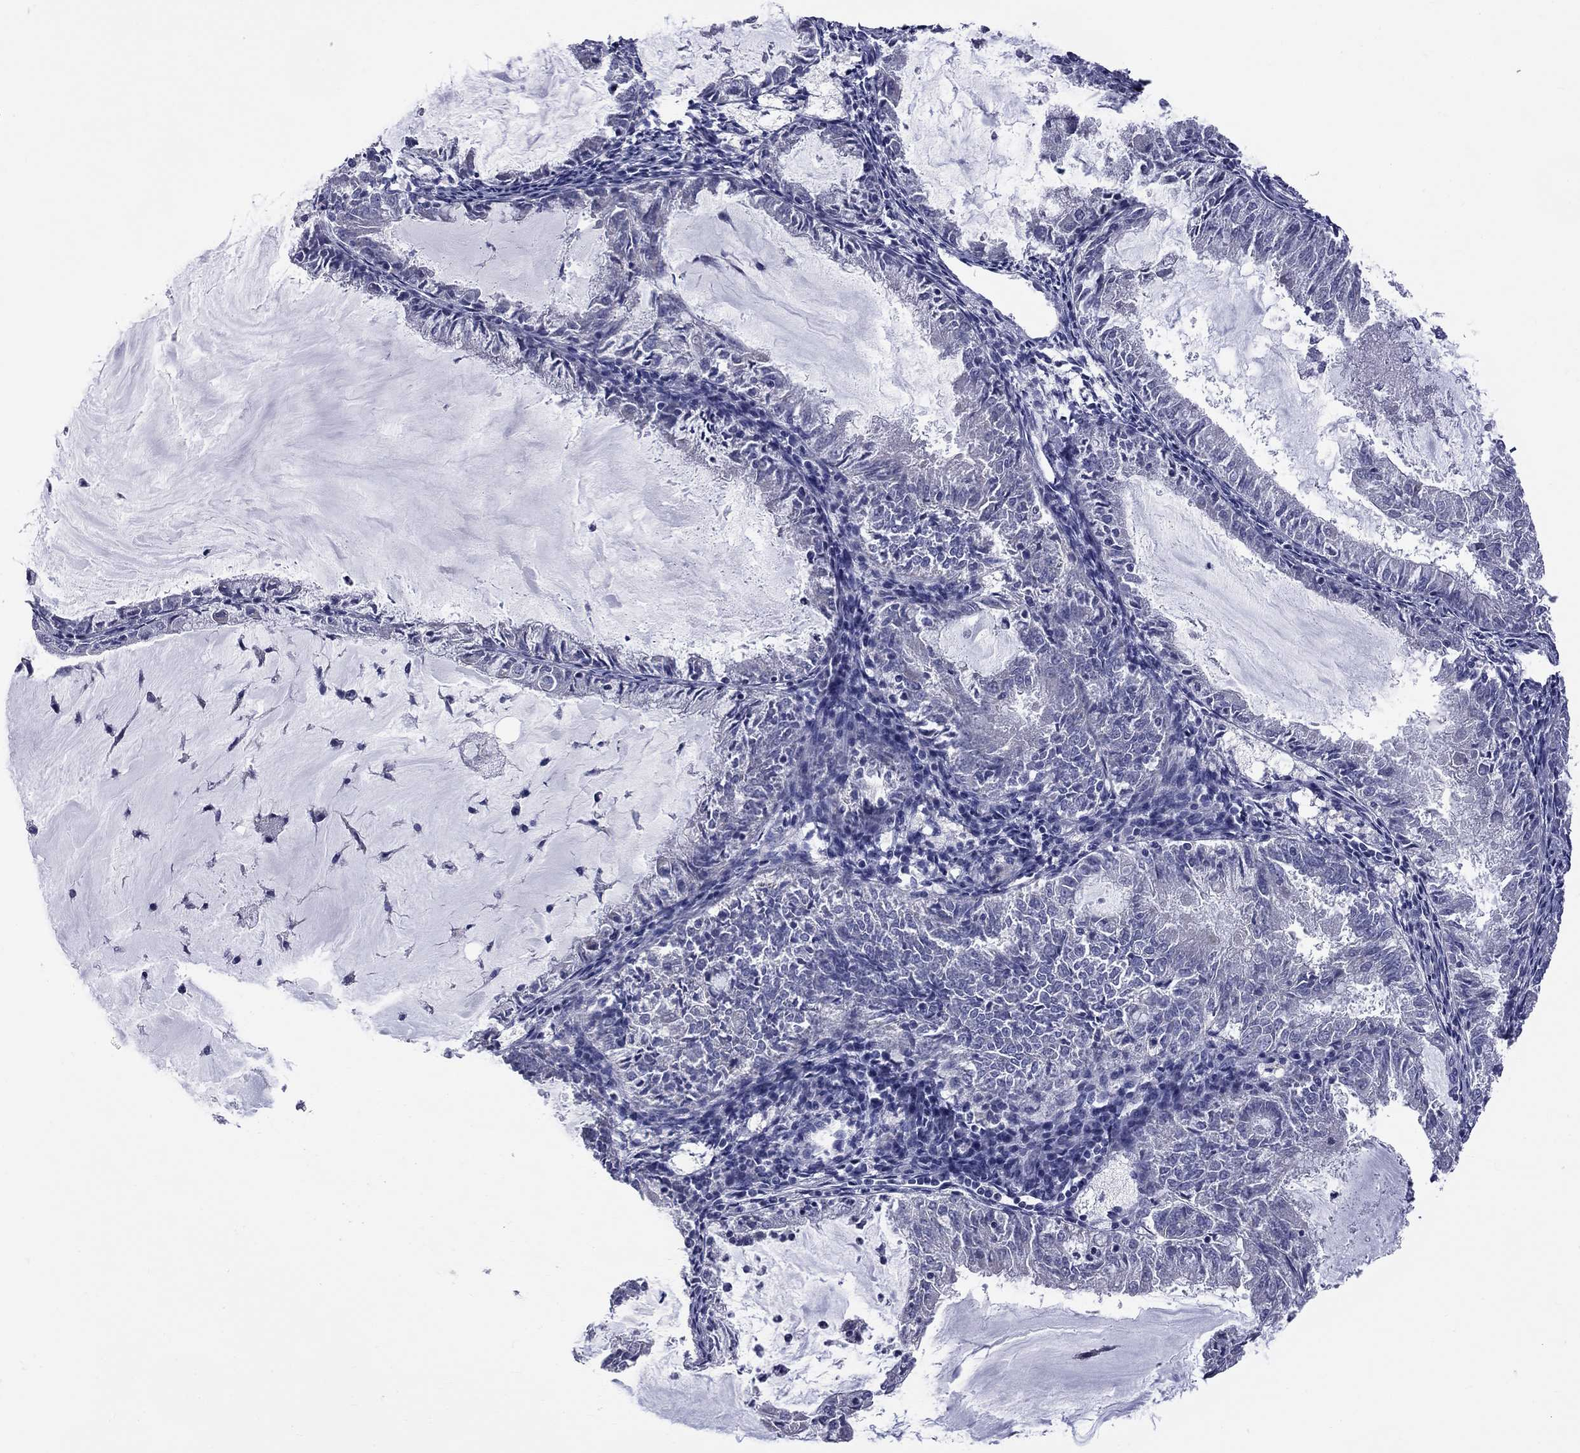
{"staining": {"intensity": "negative", "quantity": "none", "location": "none"}, "tissue": "endometrial cancer", "cell_type": "Tumor cells", "image_type": "cancer", "snomed": [{"axis": "morphology", "description": "Adenocarcinoma, NOS"}, {"axis": "topography", "description": "Endometrium"}], "caption": "High magnification brightfield microscopy of endometrial adenocarcinoma stained with DAB (3,3'-diaminobenzidine) (brown) and counterstained with hematoxylin (blue): tumor cells show no significant positivity. (DAB (3,3'-diaminobenzidine) IHC visualized using brightfield microscopy, high magnification).", "gene": "ABCB4", "patient": {"sex": "female", "age": 57}}